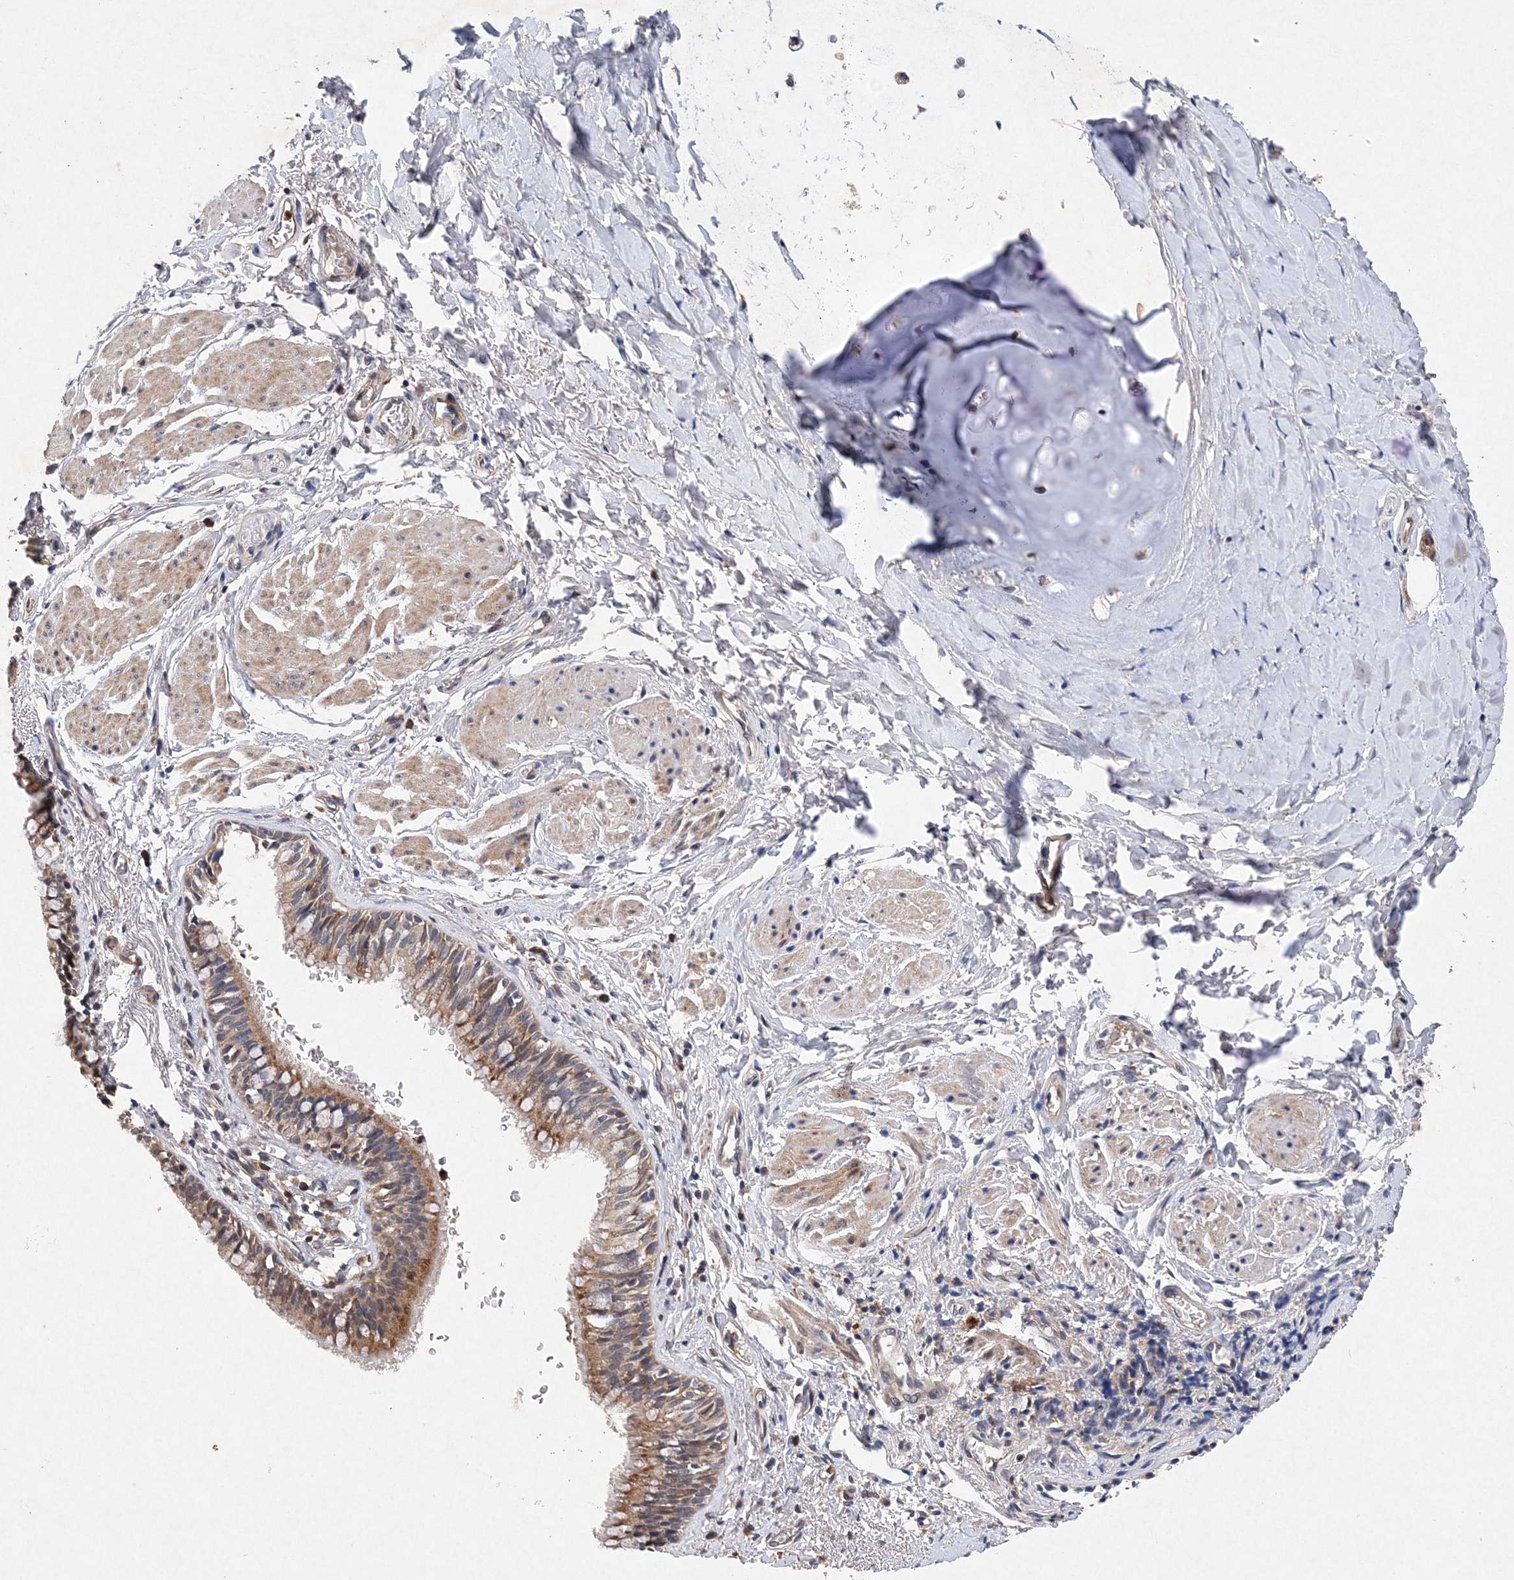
{"staining": {"intensity": "moderate", "quantity": "25%-75%", "location": "cytoplasmic/membranous"}, "tissue": "bronchus", "cell_type": "Respiratory epithelial cells", "image_type": "normal", "snomed": [{"axis": "morphology", "description": "Normal tissue, NOS"}, {"axis": "topography", "description": "Cartilage tissue"}, {"axis": "topography", "description": "Bronchus"}], "caption": "Protein expression analysis of benign human bronchus reveals moderate cytoplasmic/membranous positivity in approximately 25%-75% of respiratory epithelial cells.", "gene": "PROSER1", "patient": {"sex": "female", "age": 36}}